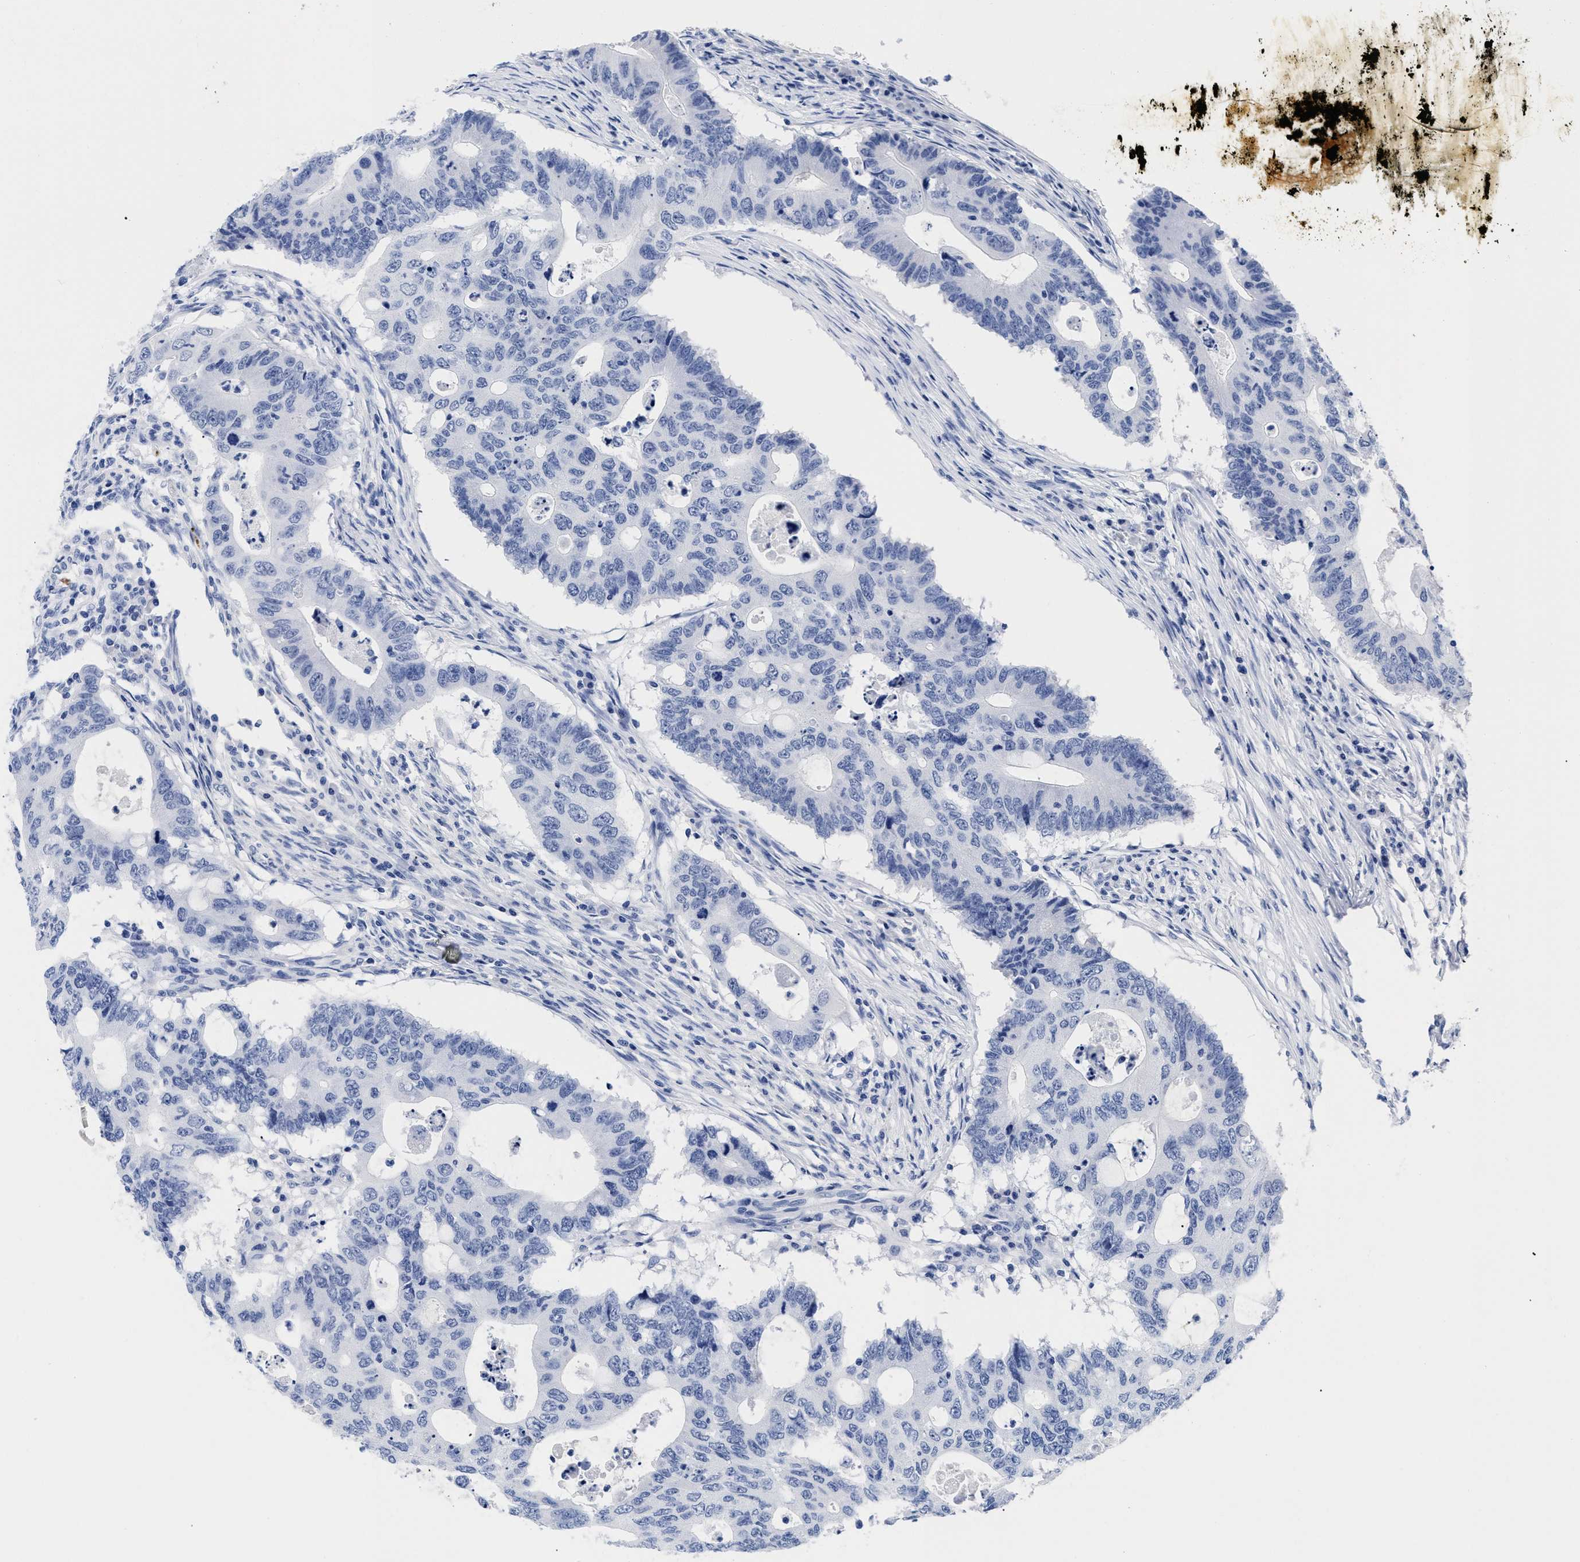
{"staining": {"intensity": "negative", "quantity": "none", "location": "none"}, "tissue": "colorectal cancer", "cell_type": "Tumor cells", "image_type": "cancer", "snomed": [{"axis": "morphology", "description": "Adenocarcinoma, NOS"}, {"axis": "topography", "description": "Colon"}], "caption": "The micrograph demonstrates no significant positivity in tumor cells of adenocarcinoma (colorectal). (Stains: DAB immunohistochemistry with hematoxylin counter stain, Microscopy: brightfield microscopy at high magnification).", "gene": "TREML1", "patient": {"sex": "male", "age": 71}}